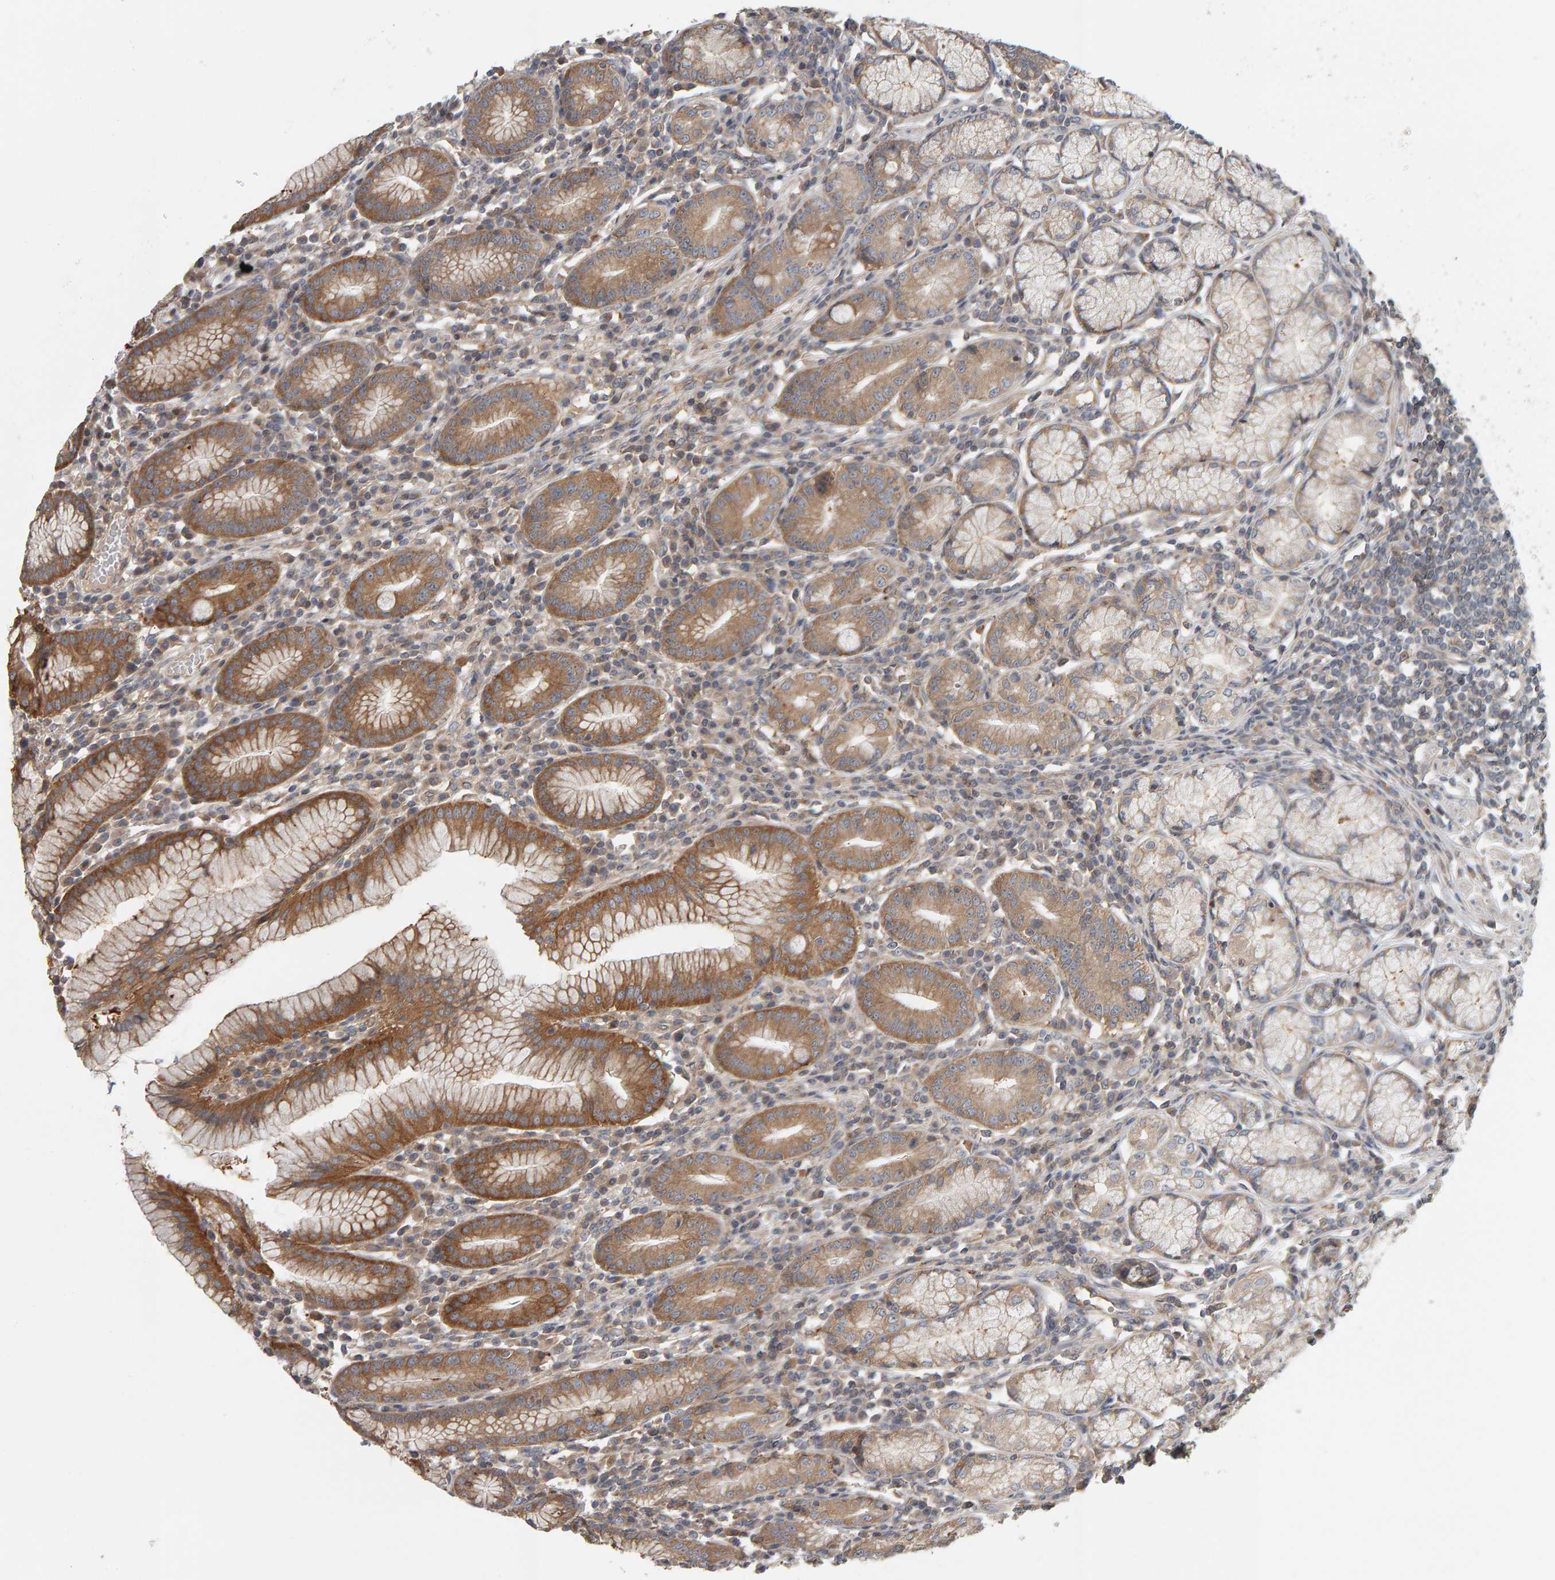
{"staining": {"intensity": "strong", "quantity": "<25%", "location": "cytoplasmic/membranous"}, "tissue": "stomach", "cell_type": "Glandular cells", "image_type": "normal", "snomed": [{"axis": "morphology", "description": "Normal tissue, NOS"}, {"axis": "topography", "description": "Stomach"}], "caption": "An image of stomach stained for a protein shows strong cytoplasmic/membranous brown staining in glandular cells.", "gene": "C9orf72", "patient": {"sex": "male", "age": 55}}